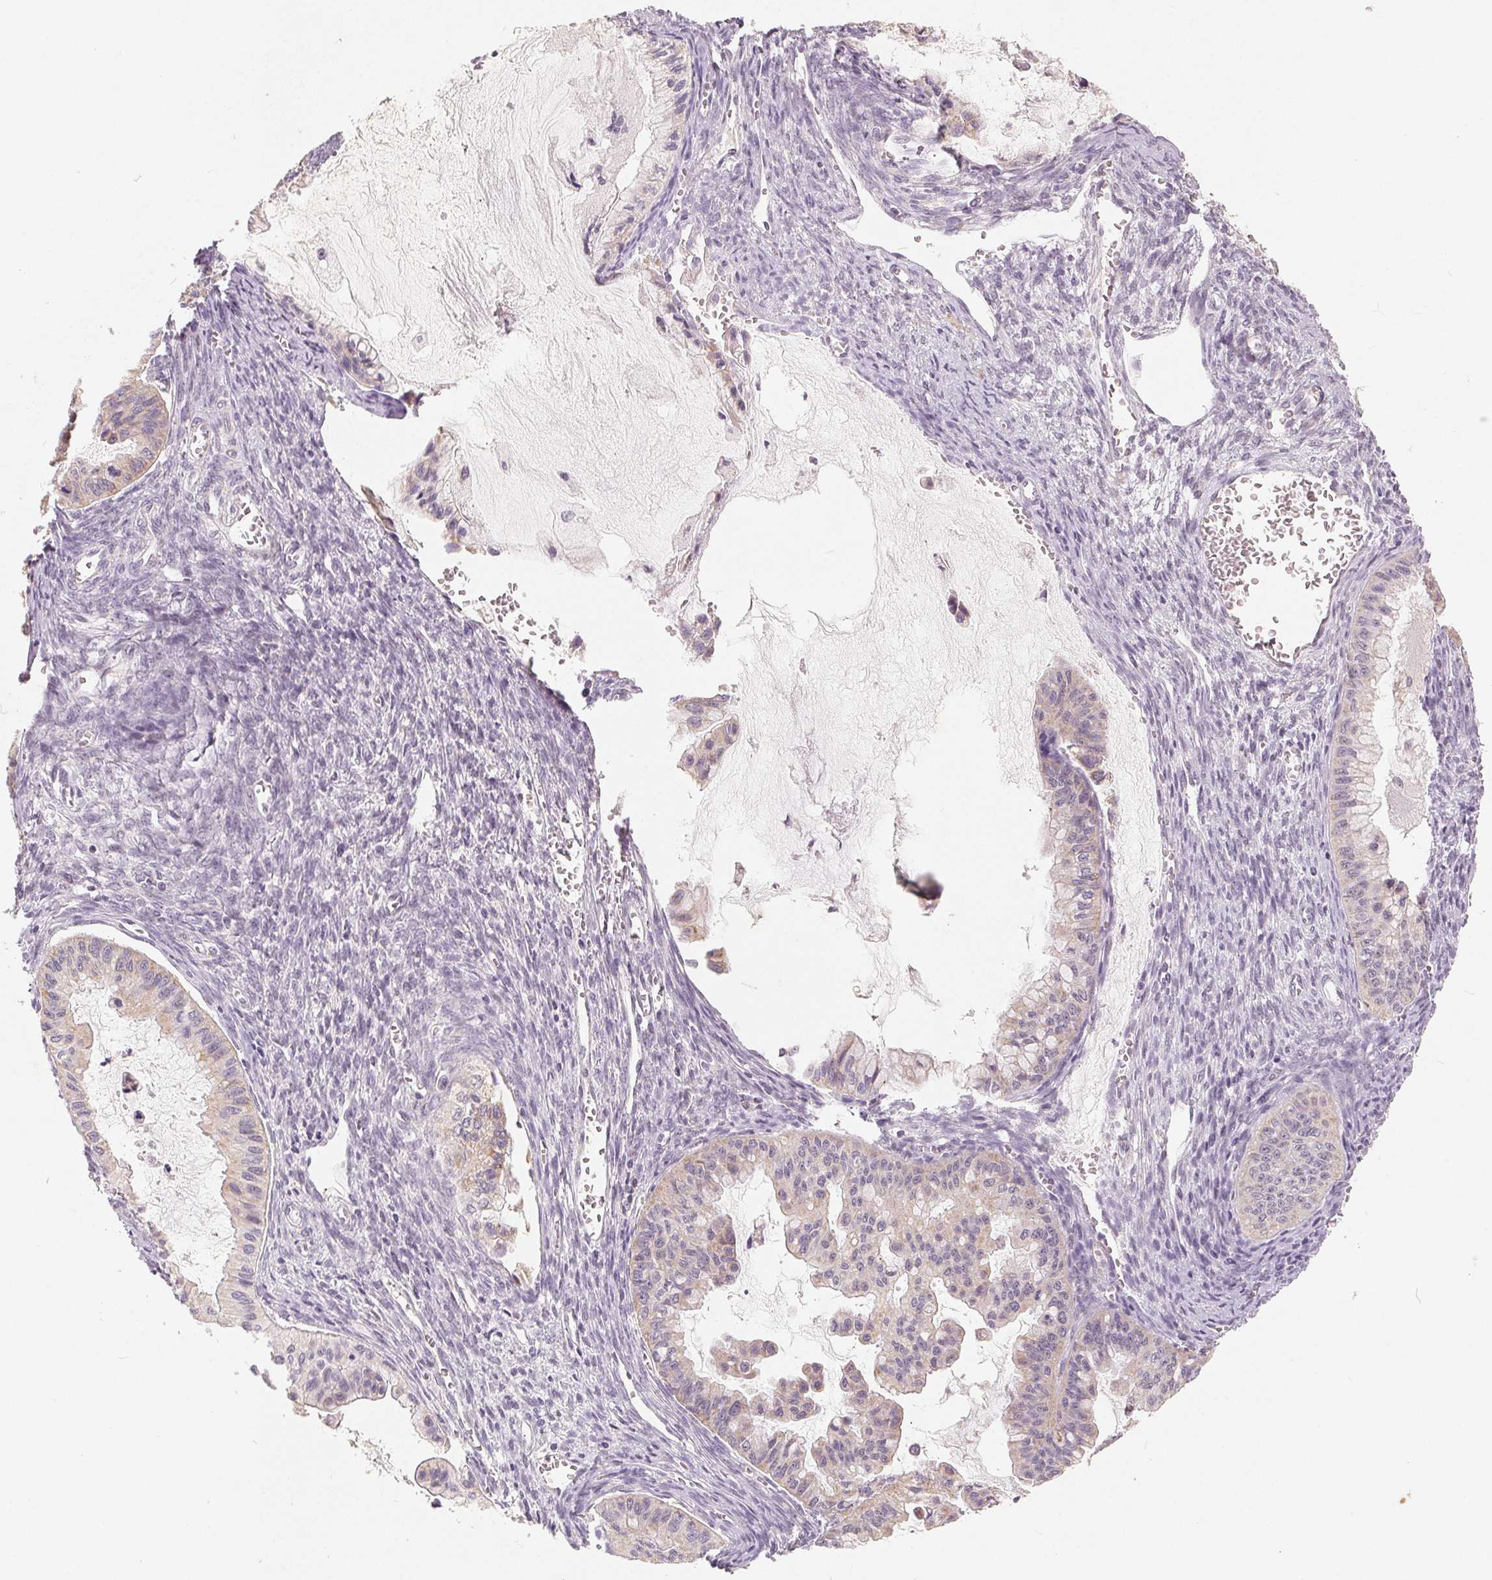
{"staining": {"intensity": "negative", "quantity": "none", "location": "none"}, "tissue": "ovarian cancer", "cell_type": "Tumor cells", "image_type": "cancer", "snomed": [{"axis": "morphology", "description": "Cystadenocarcinoma, mucinous, NOS"}, {"axis": "topography", "description": "Ovary"}], "caption": "Immunohistochemistry (IHC) of ovarian cancer reveals no expression in tumor cells.", "gene": "GHITM", "patient": {"sex": "female", "age": 72}}